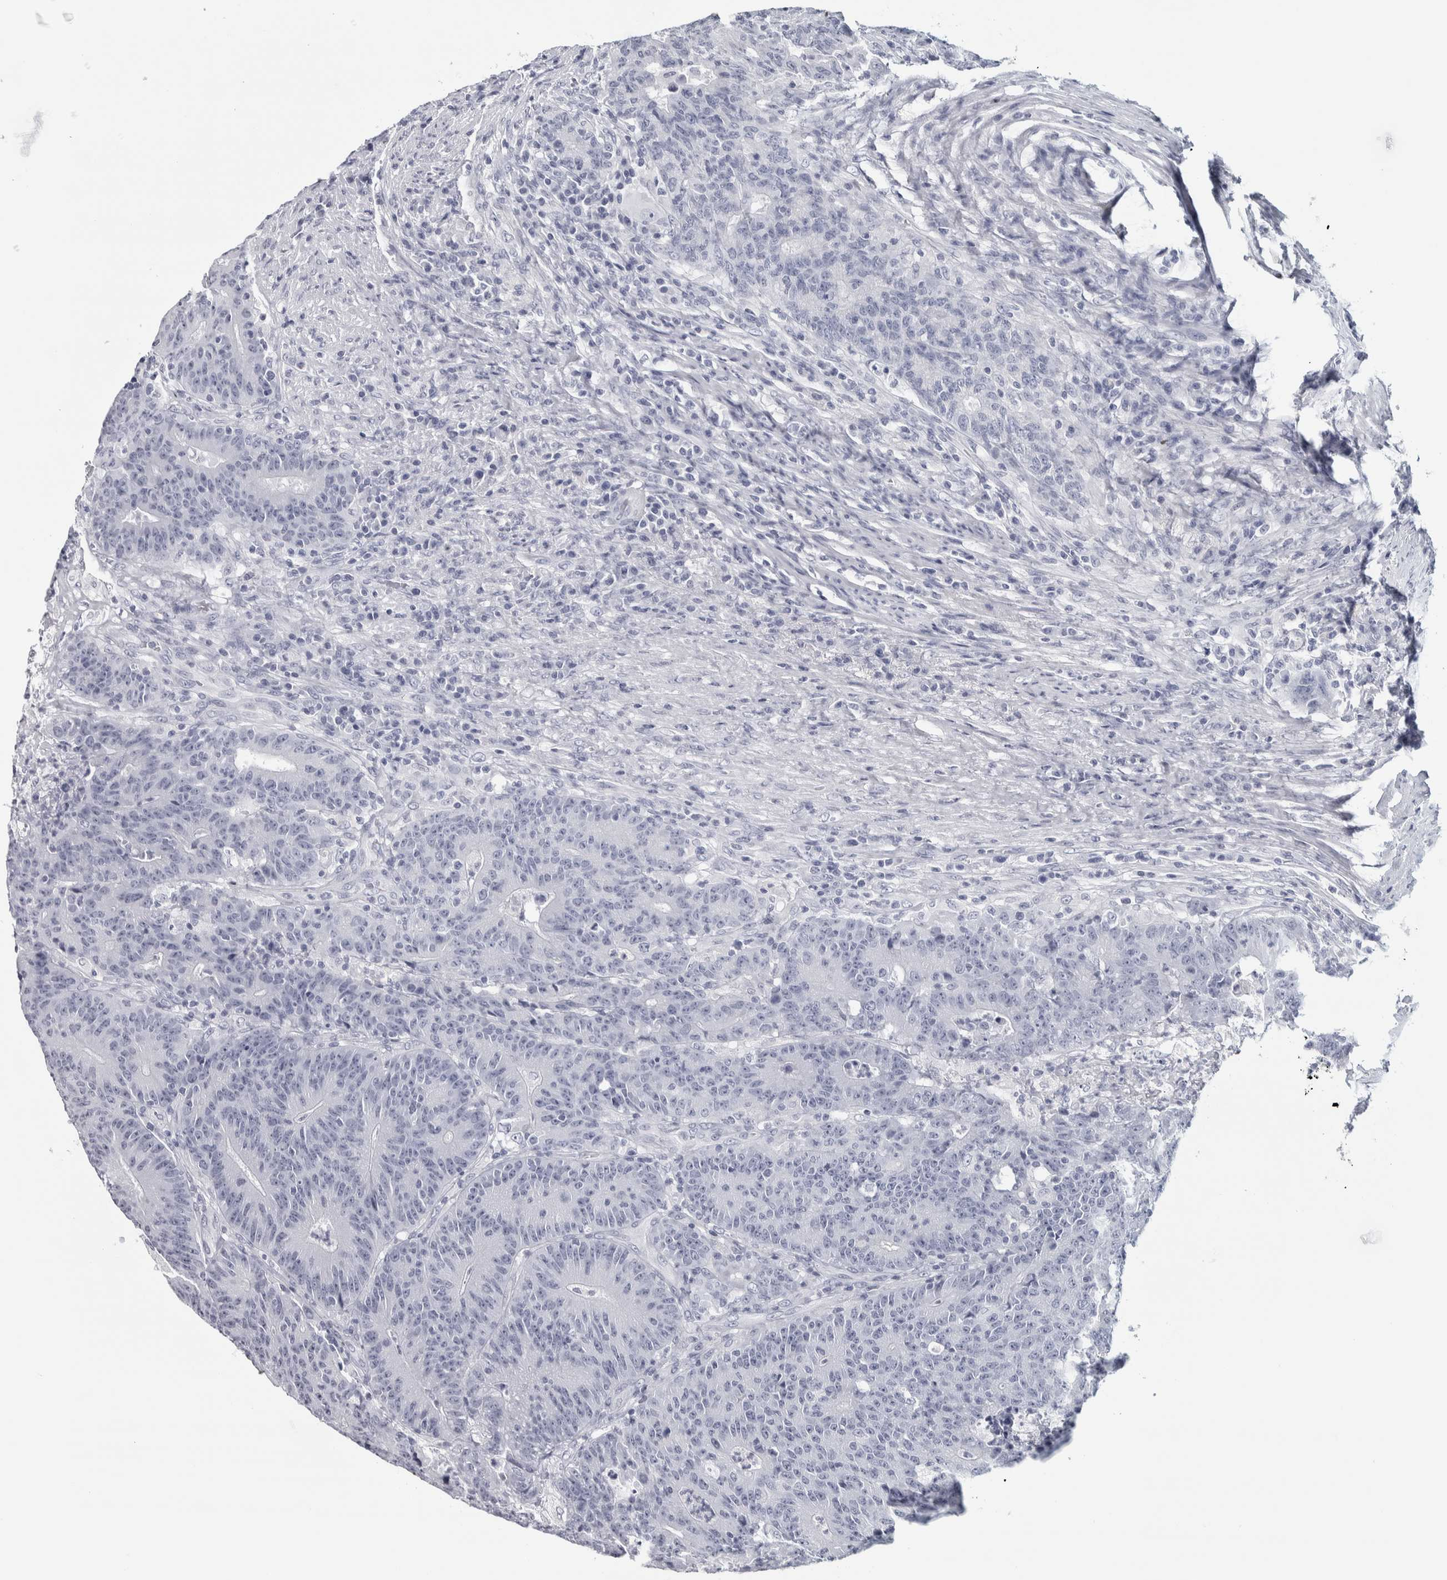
{"staining": {"intensity": "negative", "quantity": "none", "location": "none"}, "tissue": "colorectal cancer", "cell_type": "Tumor cells", "image_type": "cancer", "snomed": [{"axis": "morphology", "description": "Normal tissue, NOS"}, {"axis": "morphology", "description": "Adenocarcinoma, NOS"}, {"axis": "topography", "description": "Colon"}], "caption": "Immunohistochemical staining of adenocarcinoma (colorectal) displays no significant expression in tumor cells.", "gene": "NECAB1", "patient": {"sex": "female", "age": 75}}